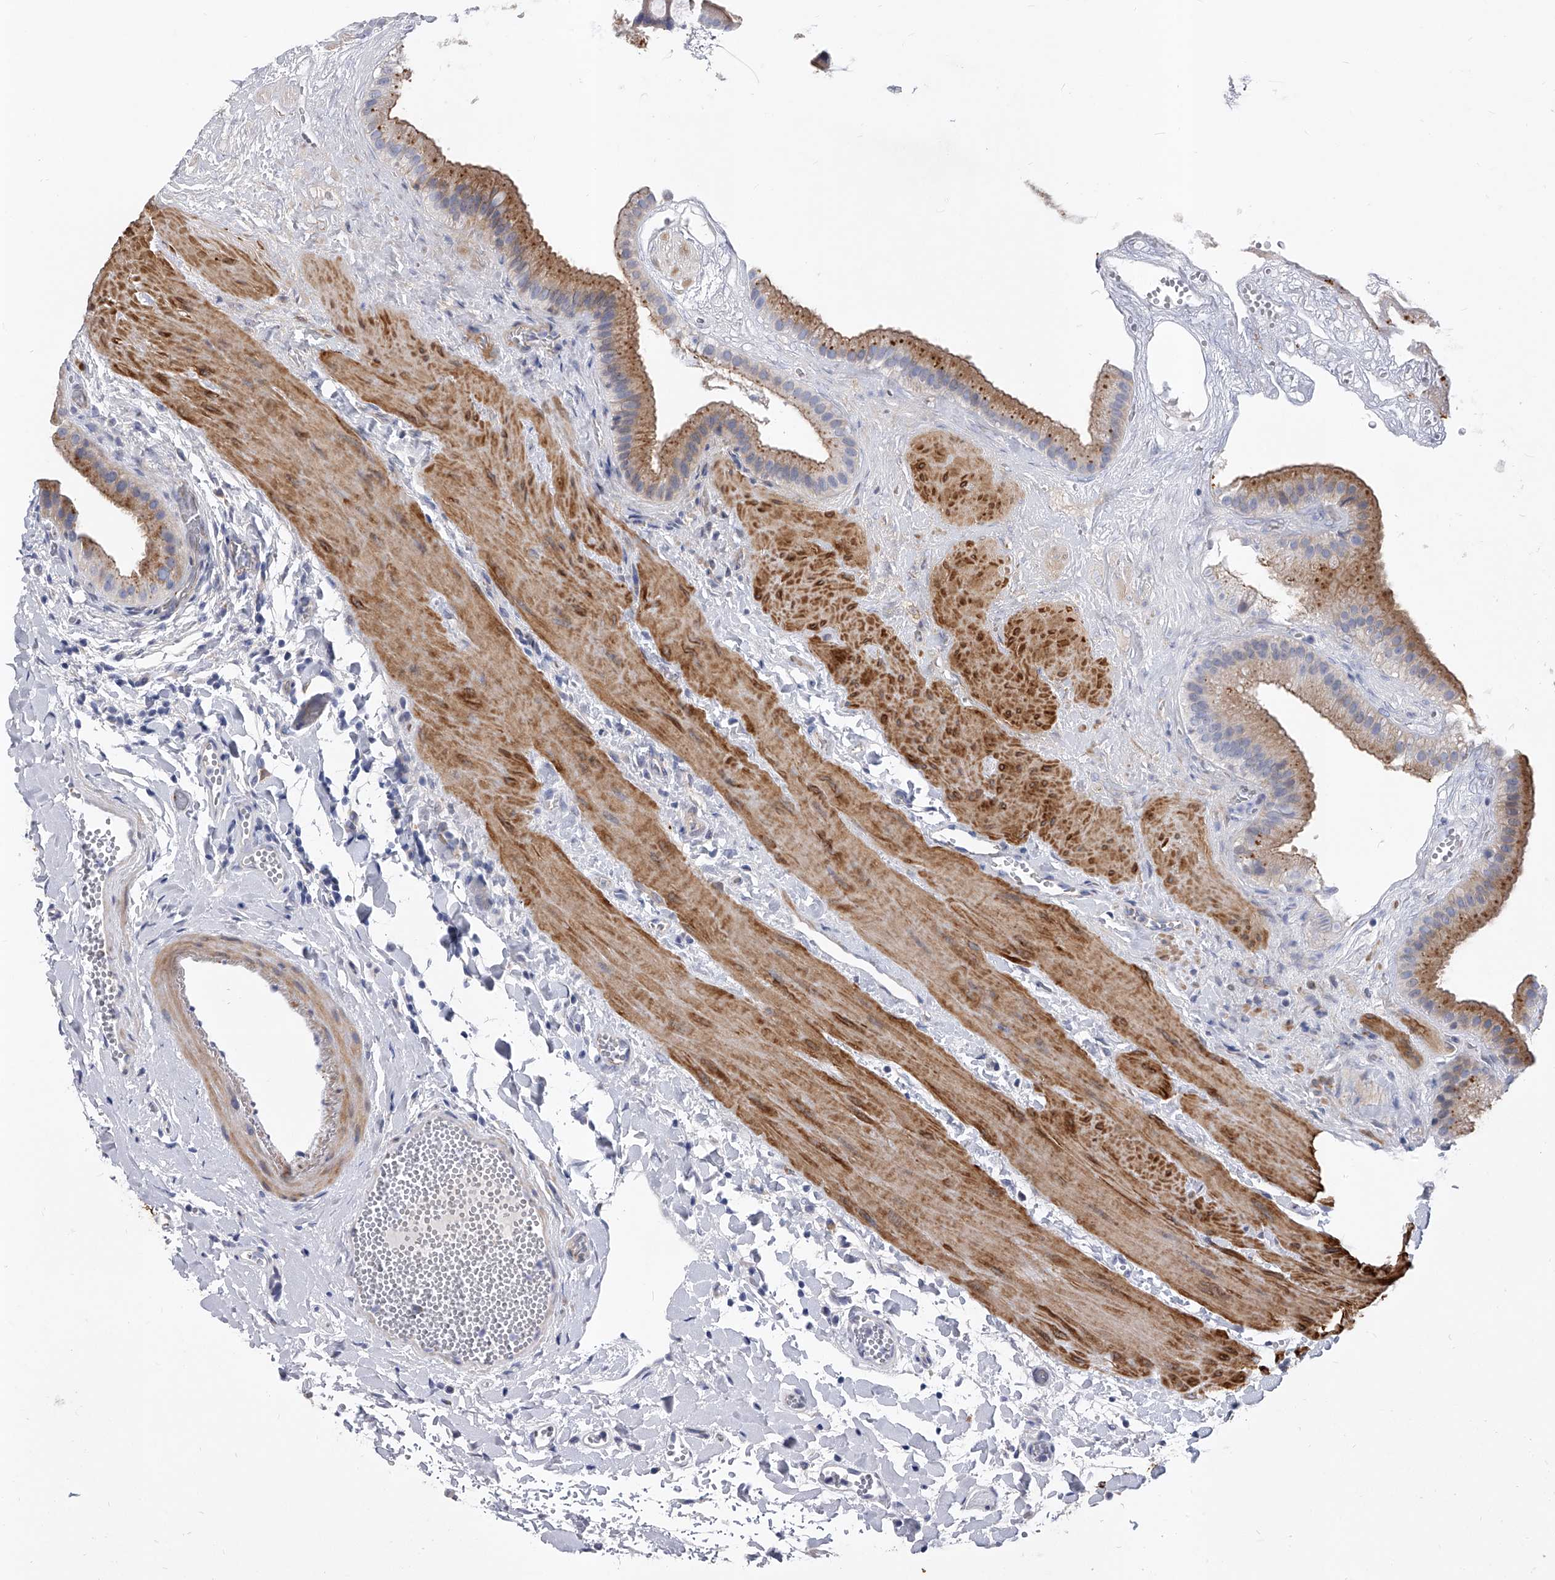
{"staining": {"intensity": "strong", "quantity": "25%-75%", "location": "cytoplasmic/membranous"}, "tissue": "gallbladder", "cell_type": "Glandular cells", "image_type": "normal", "snomed": [{"axis": "morphology", "description": "Normal tissue, NOS"}, {"axis": "topography", "description": "Gallbladder"}], "caption": "Immunohistochemistry (IHC) of normal gallbladder demonstrates high levels of strong cytoplasmic/membranous expression in approximately 25%-75% of glandular cells.", "gene": "ENSG00000250424", "patient": {"sex": "male", "age": 55}}